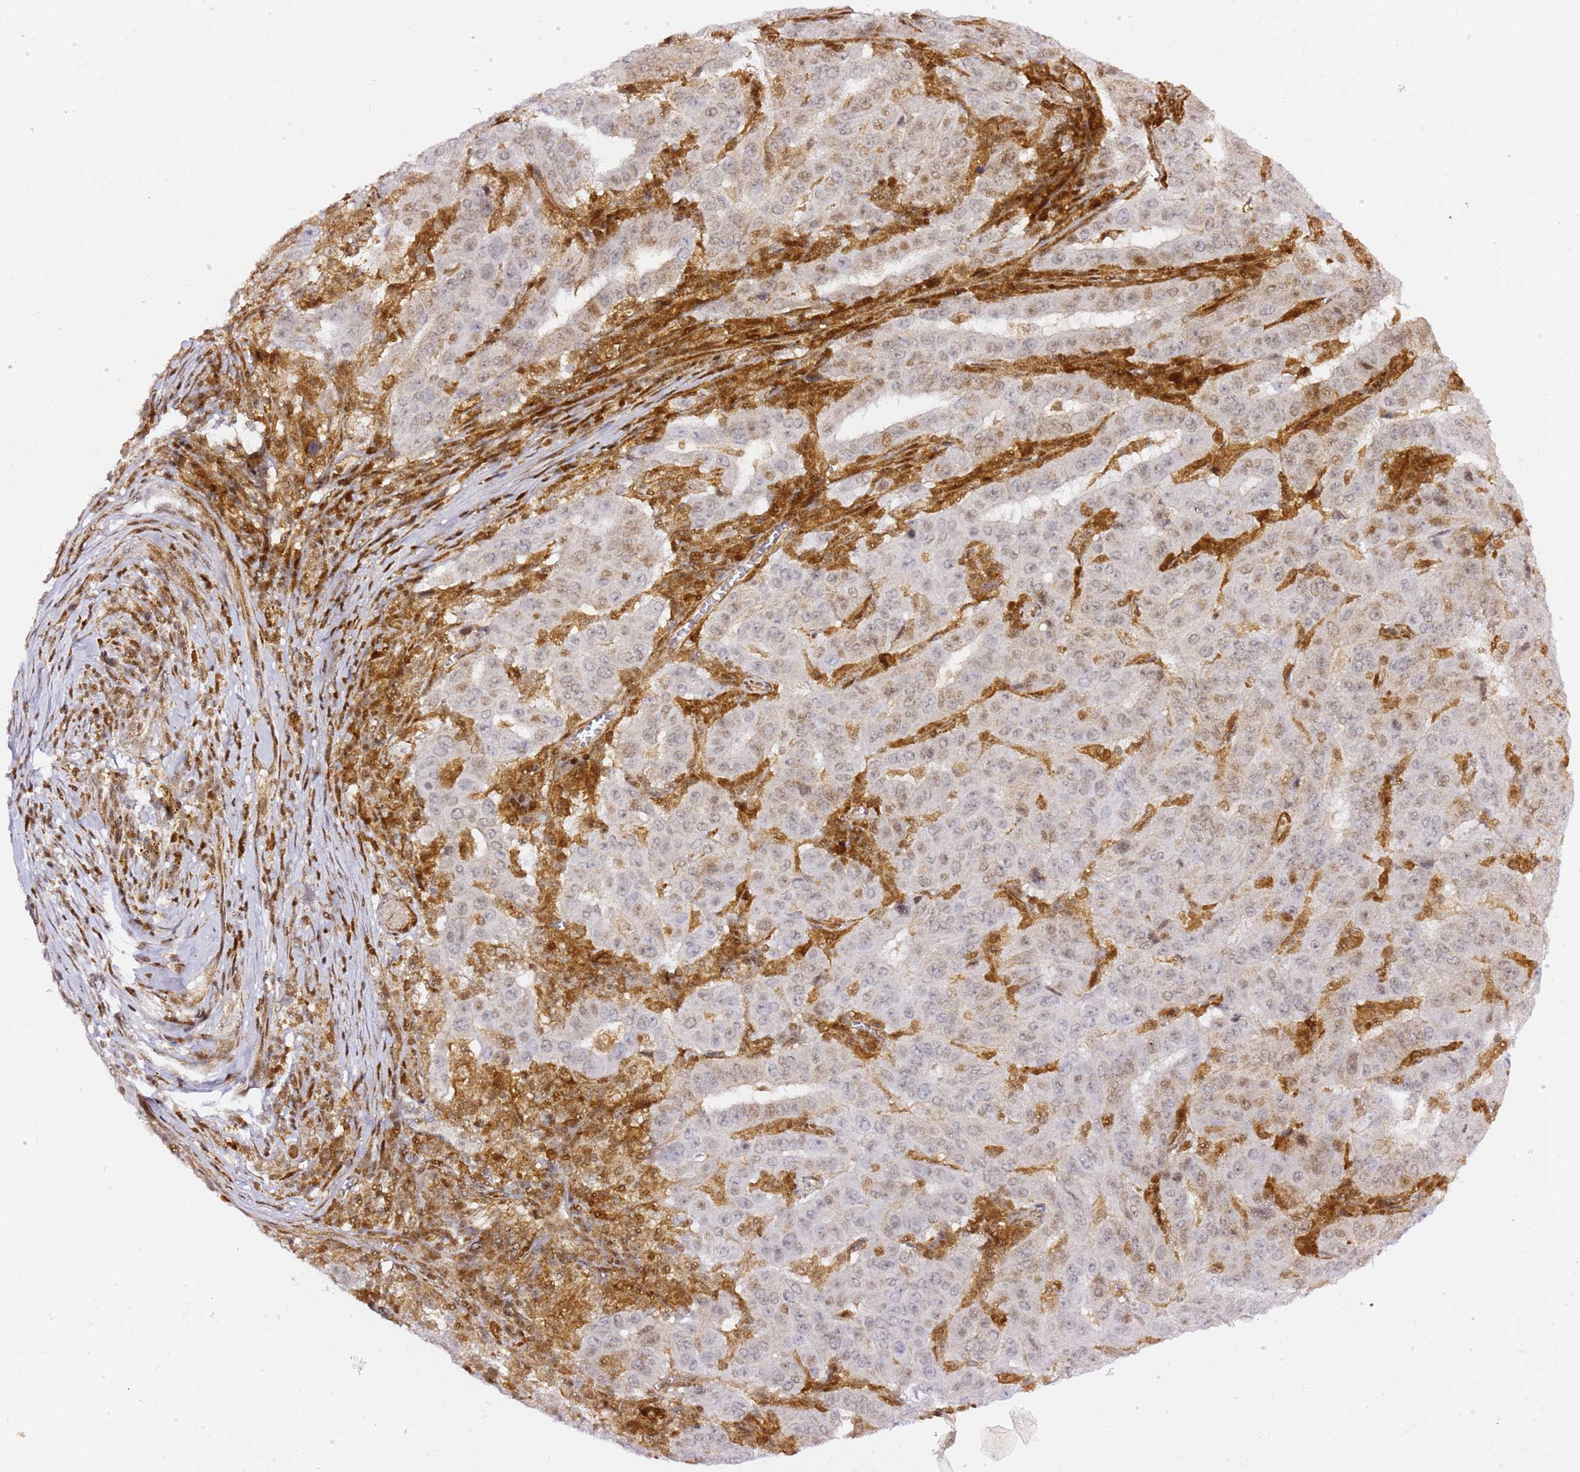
{"staining": {"intensity": "weak", "quantity": "25%-75%", "location": "nuclear"}, "tissue": "pancreatic cancer", "cell_type": "Tumor cells", "image_type": "cancer", "snomed": [{"axis": "morphology", "description": "Adenocarcinoma, NOS"}, {"axis": "topography", "description": "Pancreas"}], "caption": "Pancreatic adenocarcinoma was stained to show a protein in brown. There is low levels of weak nuclear positivity in approximately 25%-75% of tumor cells. Ihc stains the protein of interest in brown and the nuclei are stained blue.", "gene": "GBP2", "patient": {"sex": "male", "age": 63}}